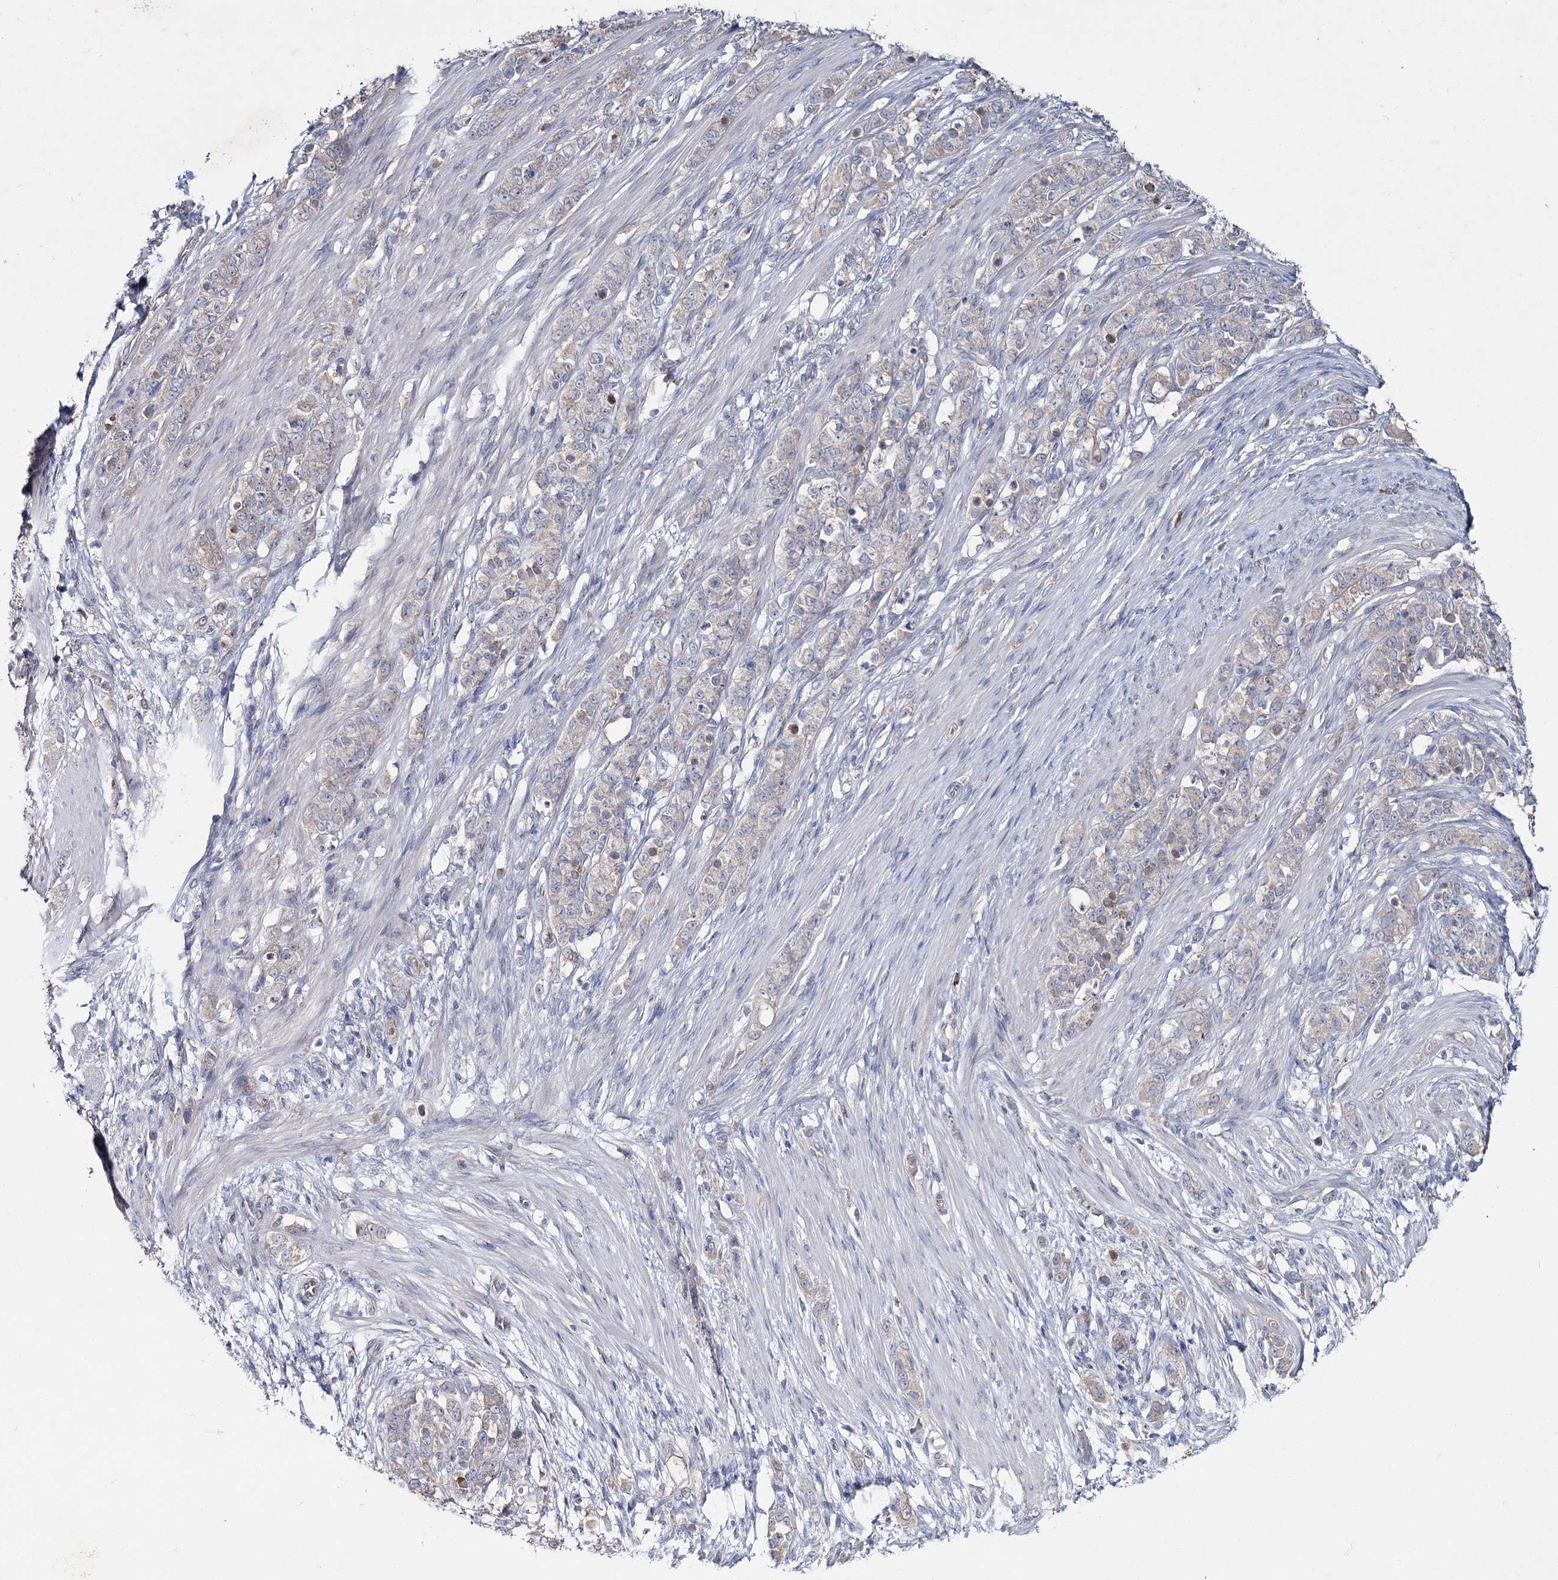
{"staining": {"intensity": "weak", "quantity": "<25%", "location": "cytoplasmic/membranous"}, "tissue": "stomach cancer", "cell_type": "Tumor cells", "image_type": "cancer", "snomed": [{"axis": "morphology", "description": "Adenocarcinoma, NOS"}, {"axis": "topography", "description": "Stomach"}], "caption": "Micrograph shows no protein positivity in tumor cells of stomach cancer (adenocarcinoma) tissue. (DAB immunohistochemistry (IHC), high magnification).", "gene": "IL1RAP", "patient": {"sex": "female", "age": 79}}